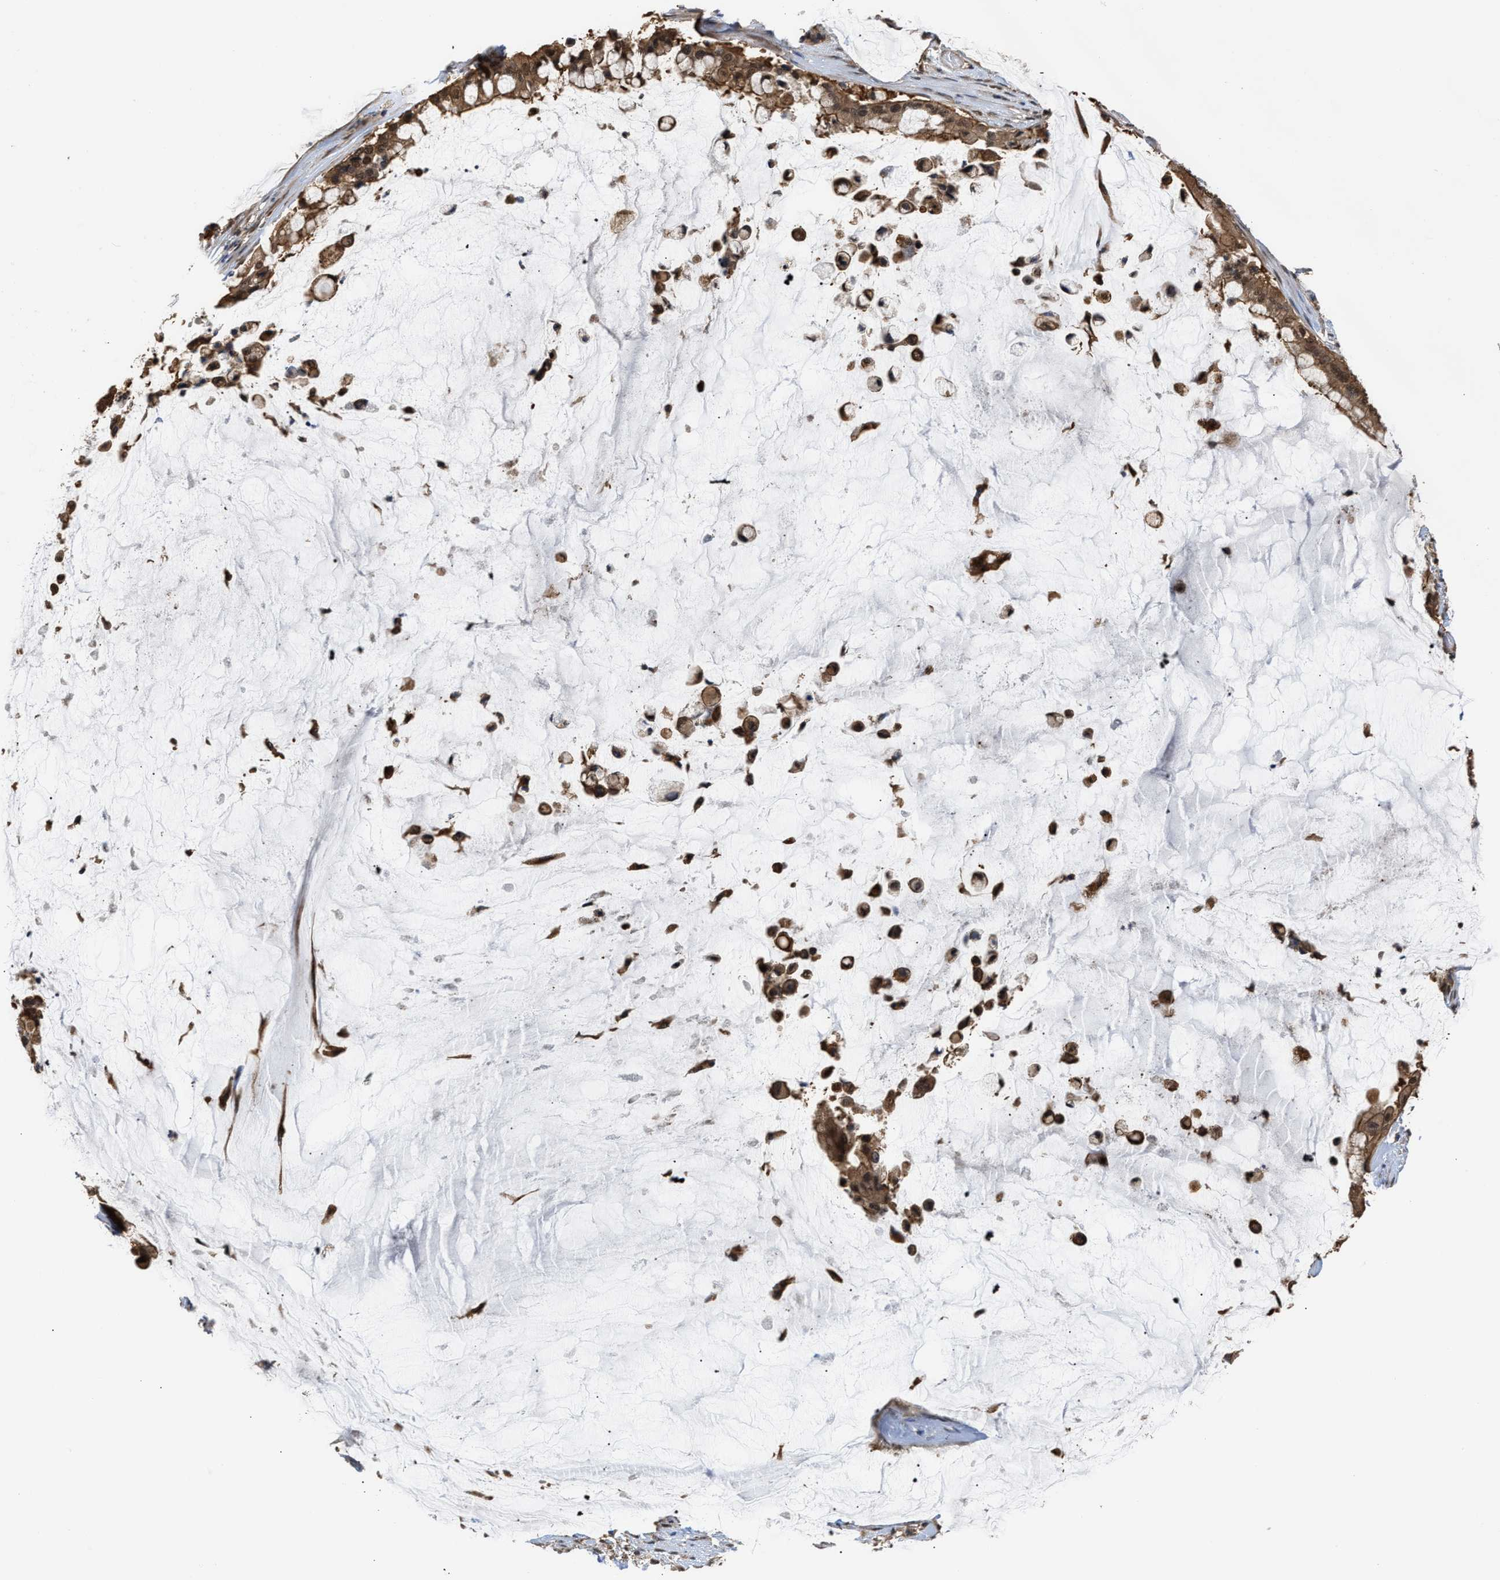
{"staining": {"intensity": "moderate", "quantity": ">75%", "location": "cytoplasmic/membranous,nuclear"}, "tissue": "pancreatic cancer", "cell_type": "Tumor cells", "image_type": "cancer", "snomed": [{"axis": "morphology", "description": "Adenocarcinoma, NOS"}, {"axis": "topography", "description": "Pancreas"}], "caption": "Human pancreatic cancer (adenocarcinoma) stained with a brown dye exhibits moderate cytoplasmic/membranous and nuclear positive positivity in about >75% of tumor cells.", "gene": "SCAI", "patient": {"sex": "male", "age": 41}}